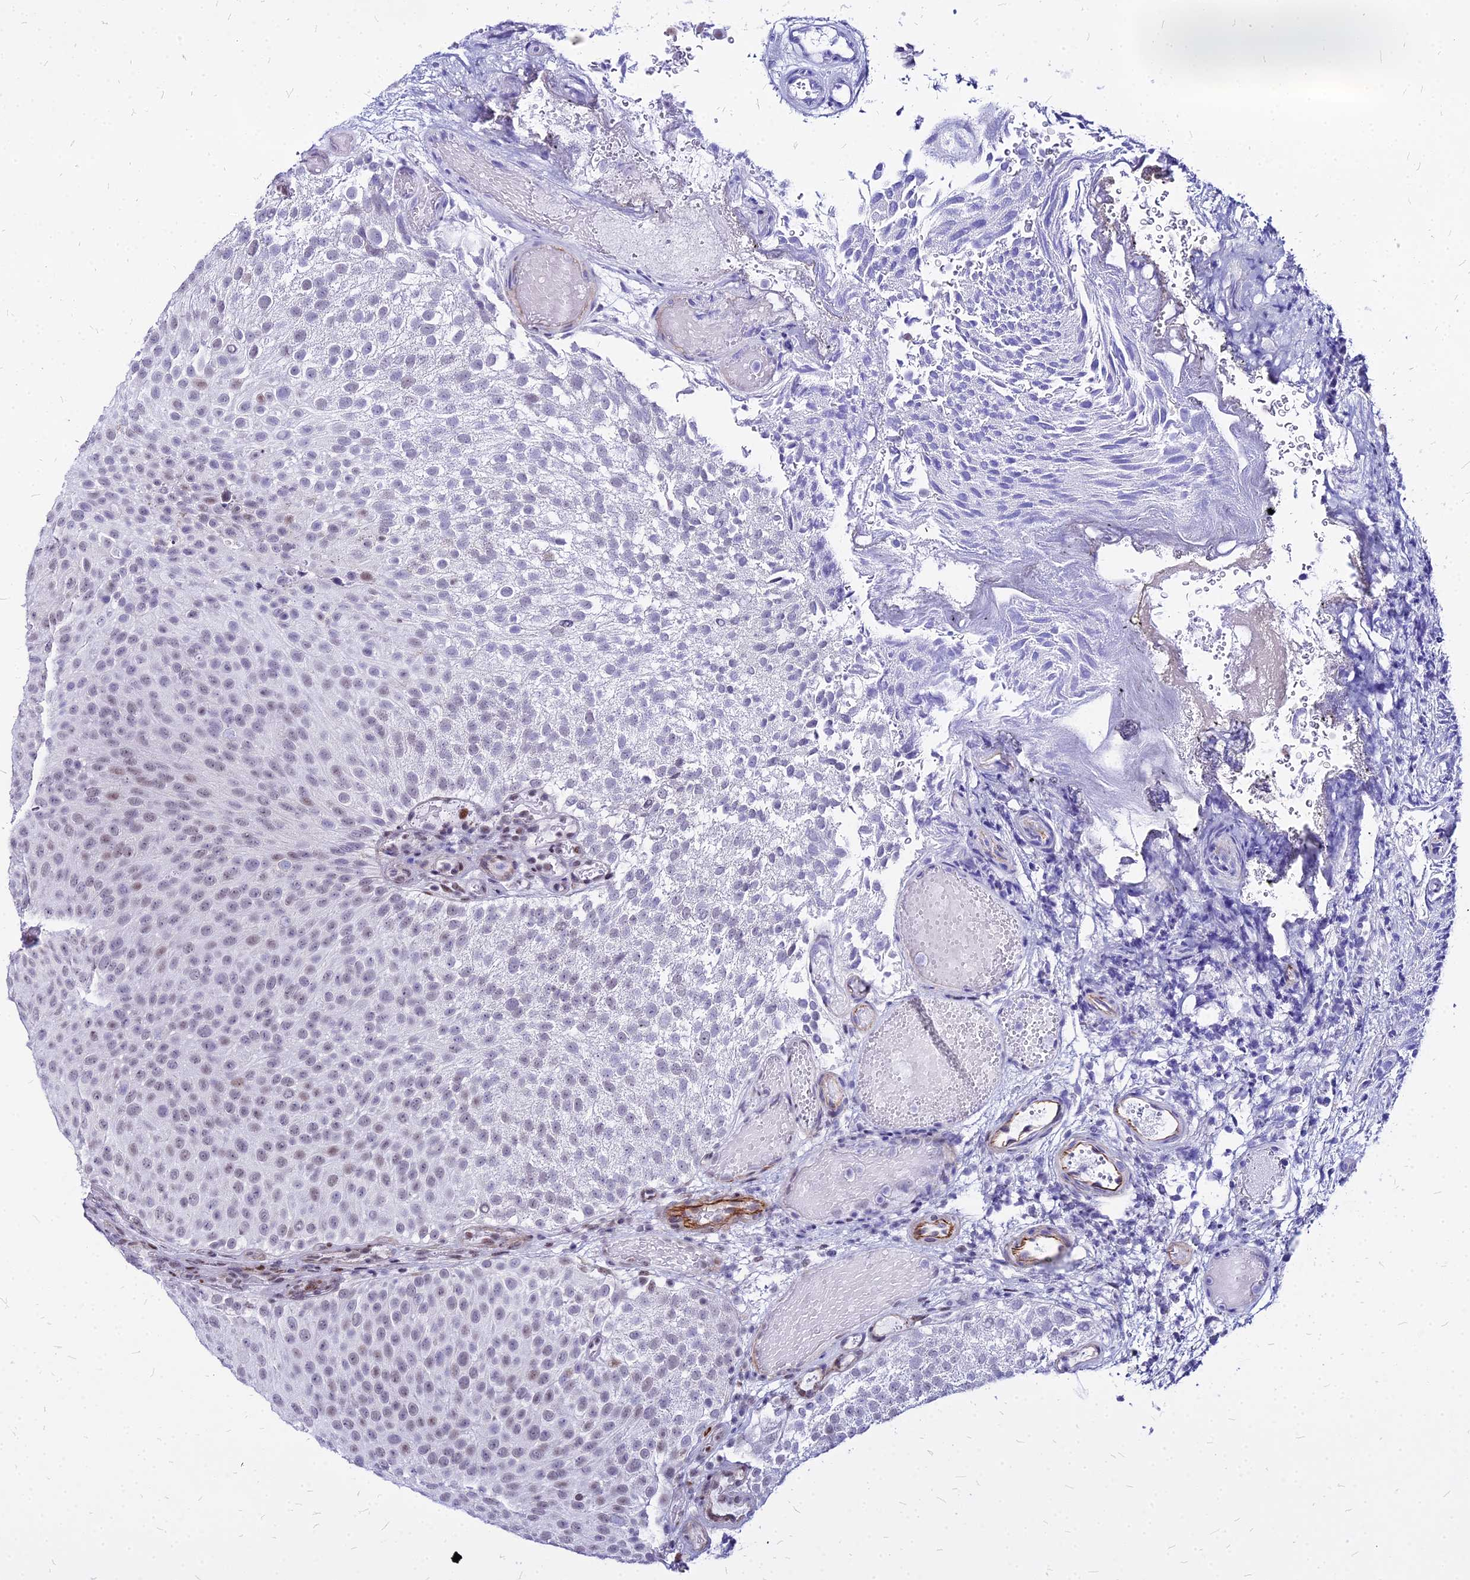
{"staining": {"intensity": "weak", "quantity": "<25%", "location": "nuclear"}, "tissue": "urothelial cancer", "cell_type": "Tumor cells", "image_type": "cancer", "snomed": [{"axis": "morphology", "description": "Urothelial carcinoma, Low grade"}, {"axis": "topography", "description": "Urinary bladder"}], "caption": "DAB (3,3'-diaminobenzidine) immunohistochemical staining of human urothelial cancer reveals no significant expression in tumor cells.", "gene": "FDX2", "patient": {"sex": "male", "age": 78}}